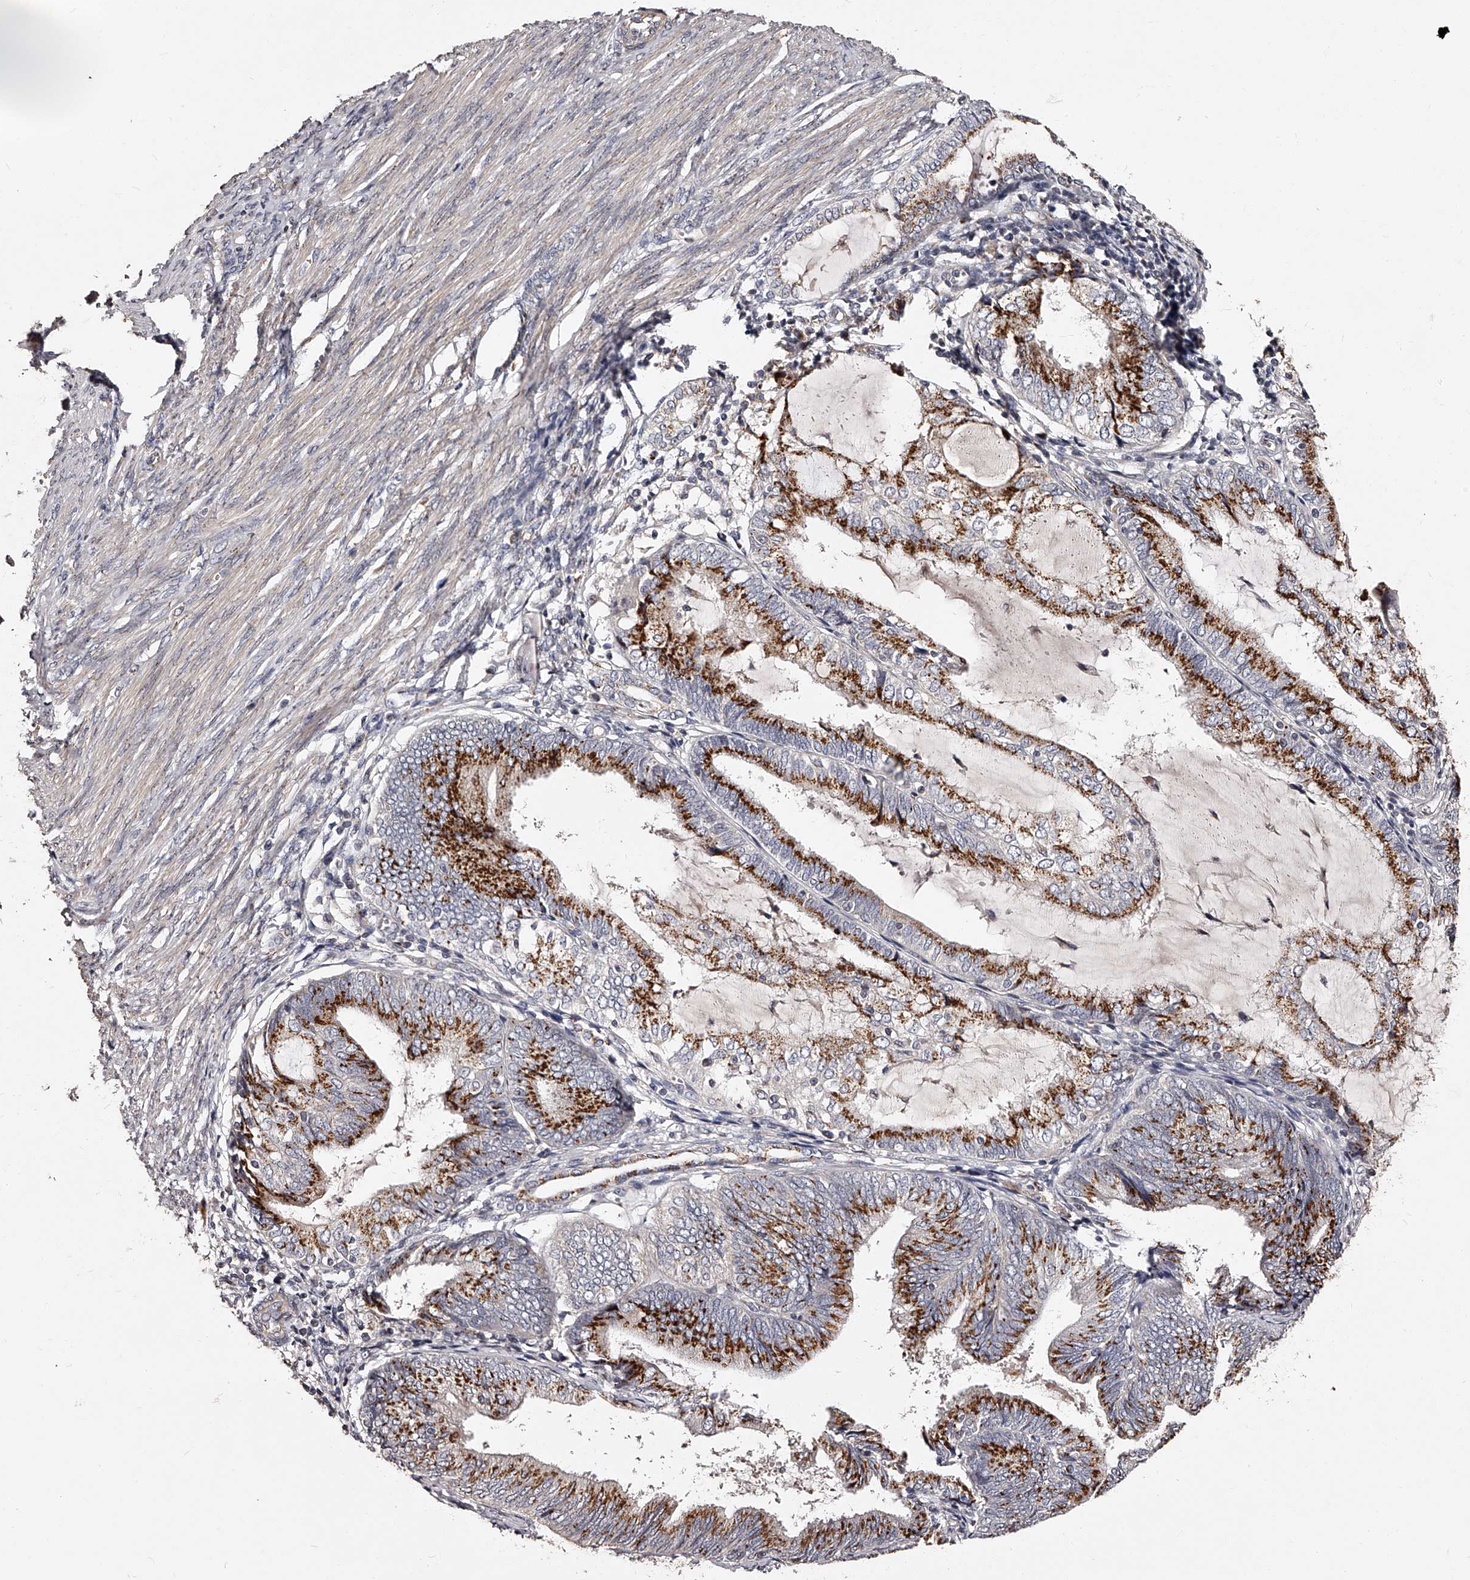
{"staining": {"intensity": "strong", "quantity": "25%-75%", "location": "cytoplasmic/membranous"}, "tissue": "endometrial cancer", "cell_type": "Tumor cells", "image_type": "cancer", "snomed": [{"axis": "morphology", "description": "Adenocarcinoma, NOS"}, {"axis": "topography", "description": "Endometrium"}], "caption": "Brown immunohistochemical staining in endometrial cancer reveals strong cytoplasmic/membranous expression in about 25%-75% of tumor cells. (DAB = brown stain, brightfield microscopy at high magnification).", "gene": "RSC1A1", "patient": {"sex": "female", "age": 81}}